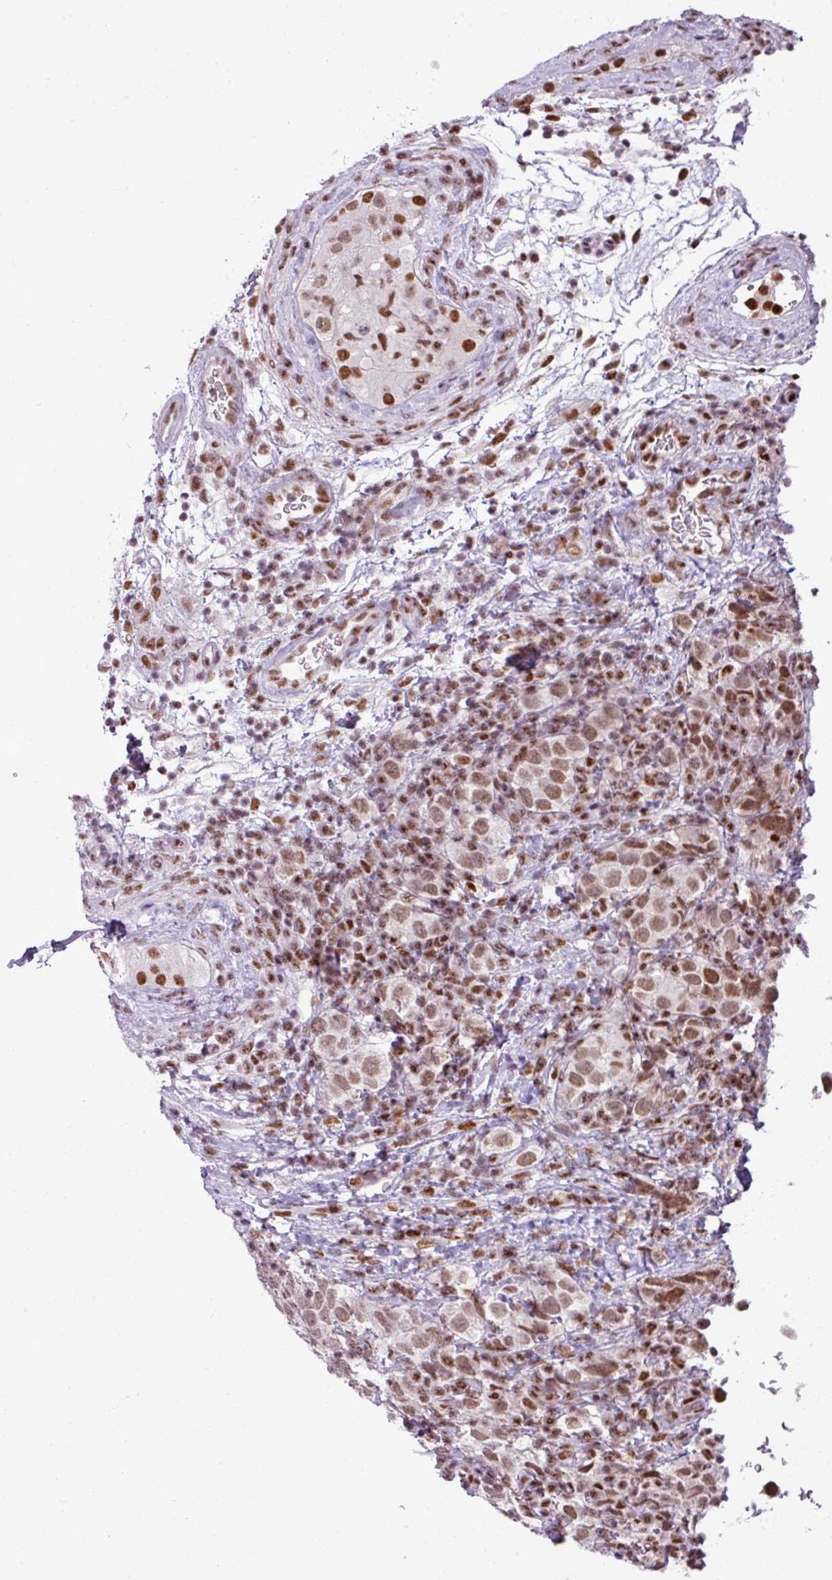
{"staining": {"intensity": "moderate", "quantity": ">75%", "location": "nuclear"}, "tissue": "testis cancer", "cell_type": "Tumor cells", "image_type": "cancer", "snomed": [{"axis": "morphology", "description": "Seminoma, NOS"}, {"axis": "topography", "description": "Testis"}], "caption": "Immunohistochemical staining of testis cancer demonstrates medium levels of moderate nuclear positivity in approximately >75% of tumor cells.", "gene": "ARL6IP4", "patient": {"sex": "male", "age": 34}}